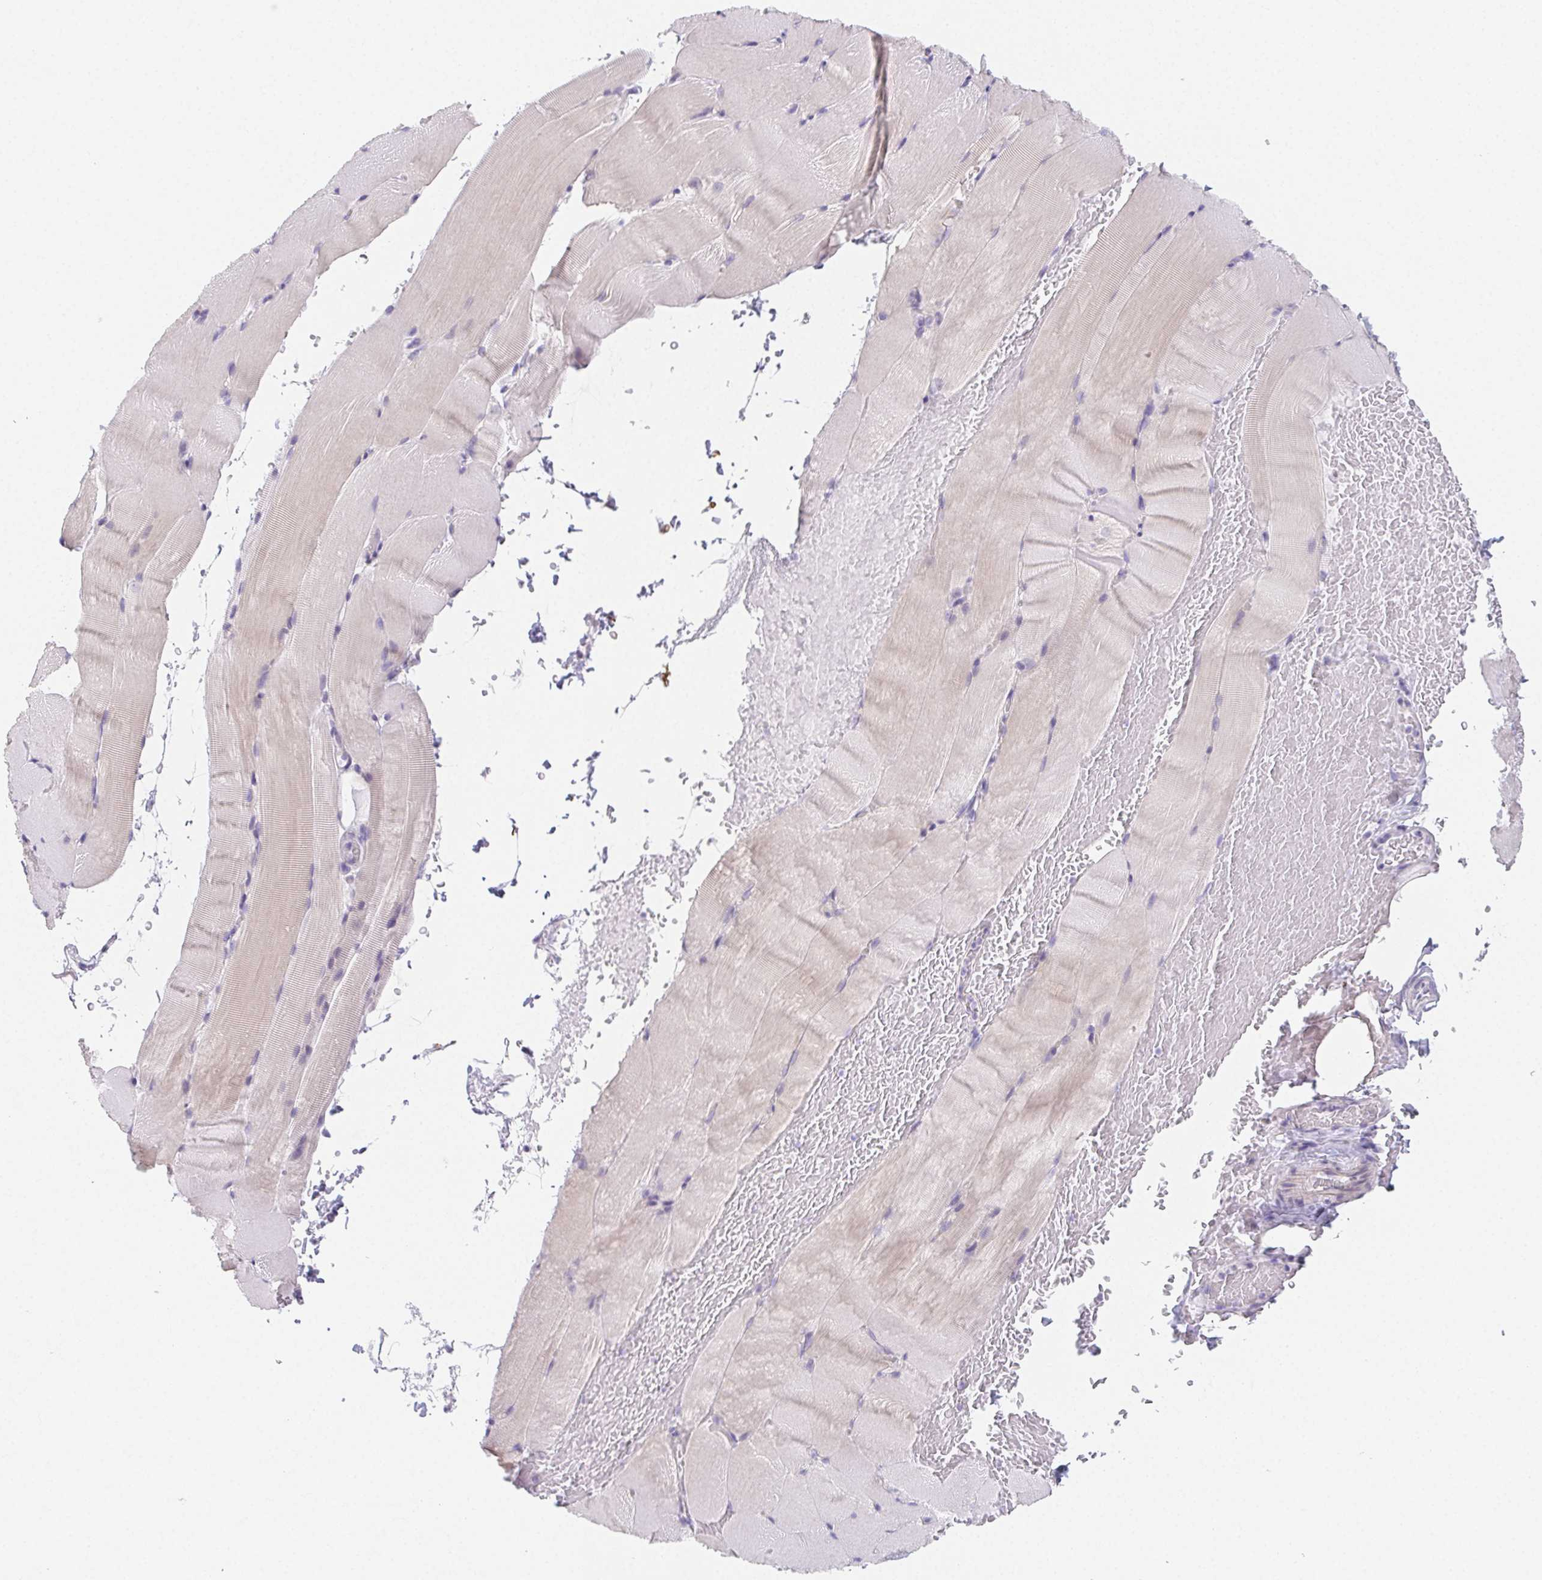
{"staining": {"intensity": "weak", "quantity": "<25%", "location": "cytoplasmic/membranous"}, "tissue": "skeletal muscle", "cell_type": "Myocytes", "image_type": "normal", "snomed": [{"axis": "morphology", "description": "Normal tissue, NOS"}, {"axis": "topography", "description": "Skeletal muscle"}], "caption": "Micrograph shows no protein expression in myocytes of benign skeletal muscle.", "gene": "ZBBX", "patient": {"sex": "female", "age": 37}}